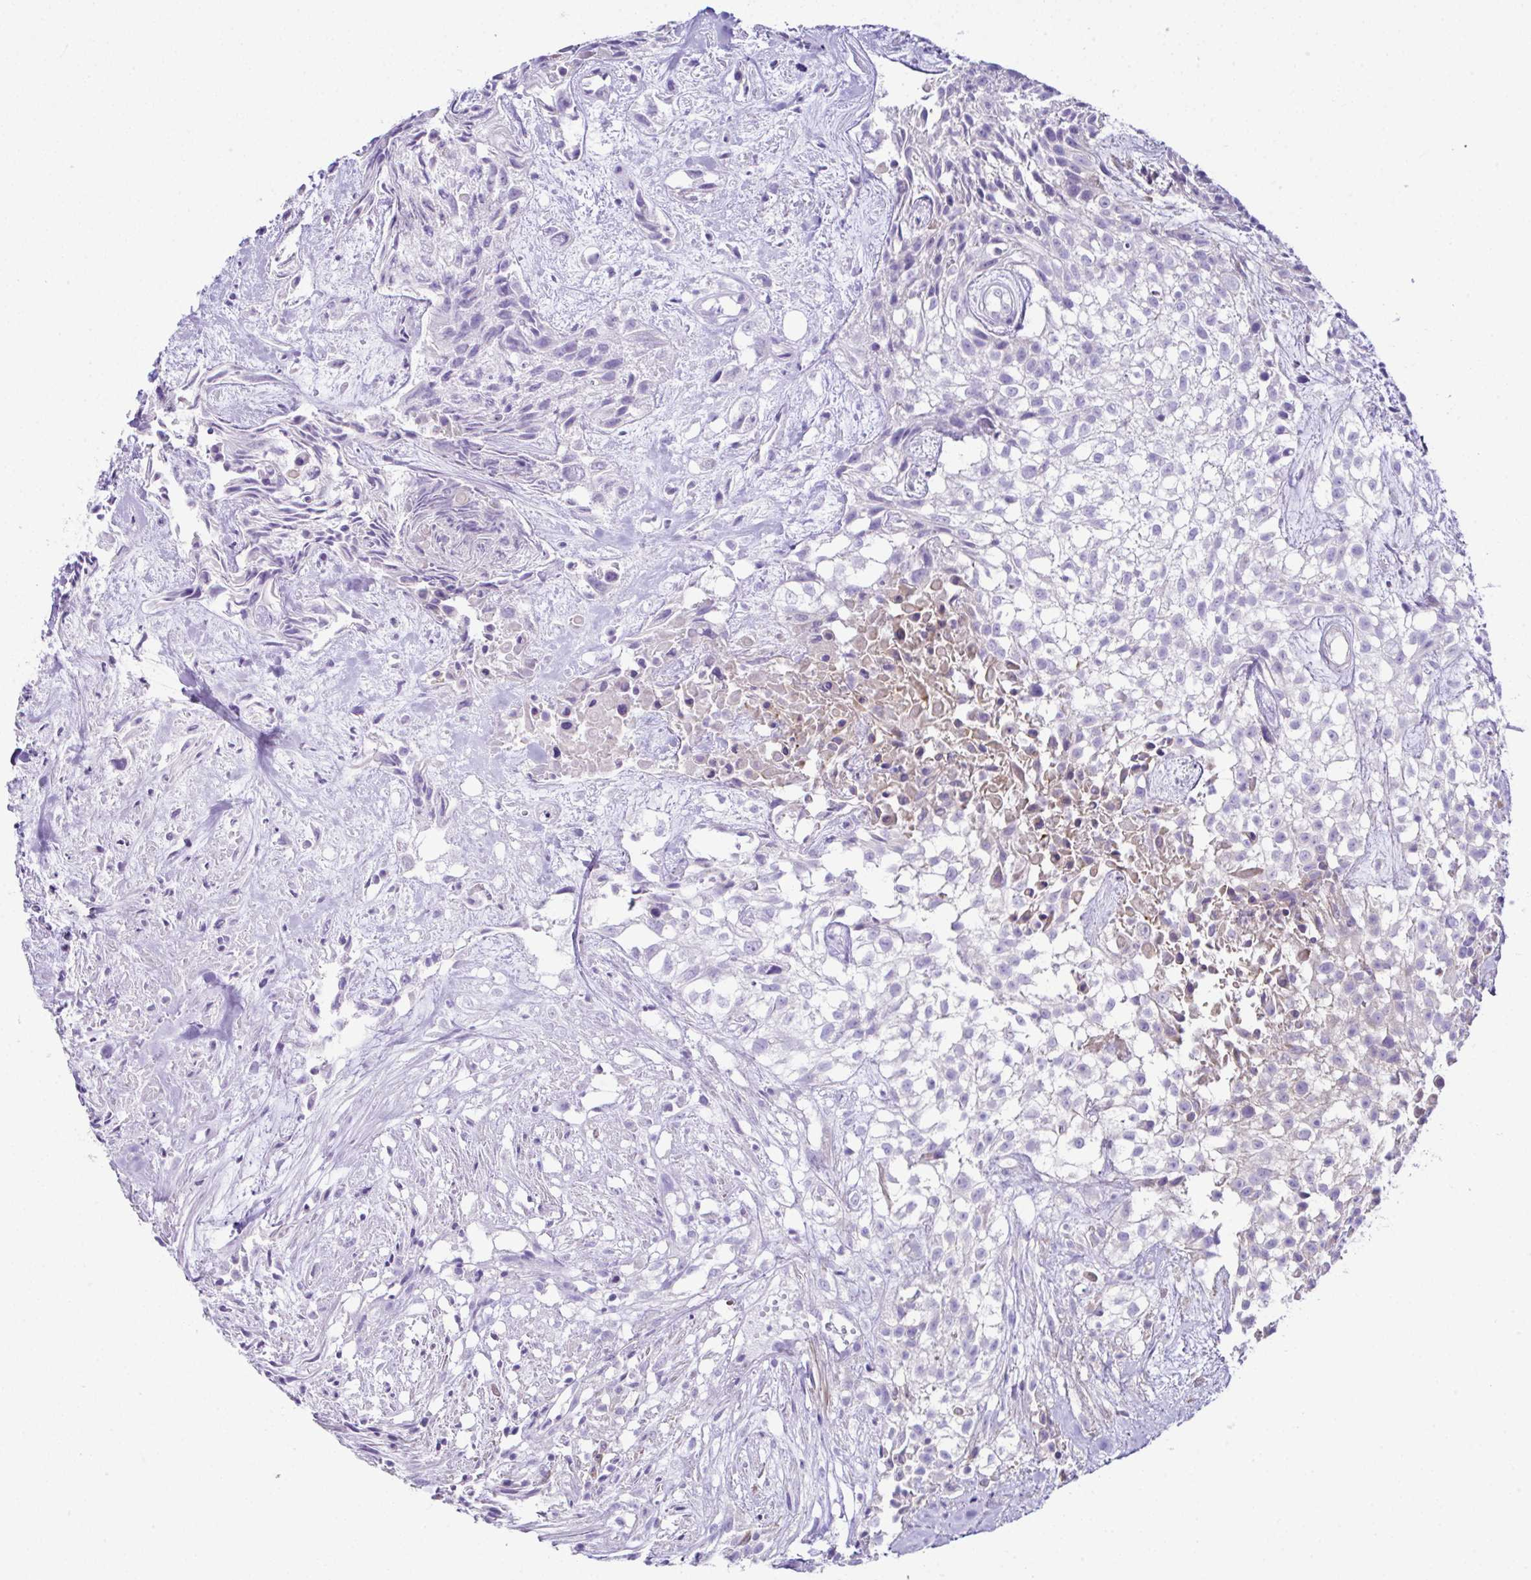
{"staining": {"intensity": "negative", "quantity": "none", "location": "none"}, "tissue": "urothelial cancer", "cell_type": "Tumor cells", "image_type": "cancer", "snomed": [{"axis": "morphology", "description": "Urothelial carcinoma, High grade"}, {"axis": "topography", "description": "Urinary bladder"}], "caption": "This is a micrograph of immunohistochemistry staining of urothelial cancer, which shows no positivity in tumor cells.", "gene": "OR4P4", "patient": {"sex": "male", "age": 56}}